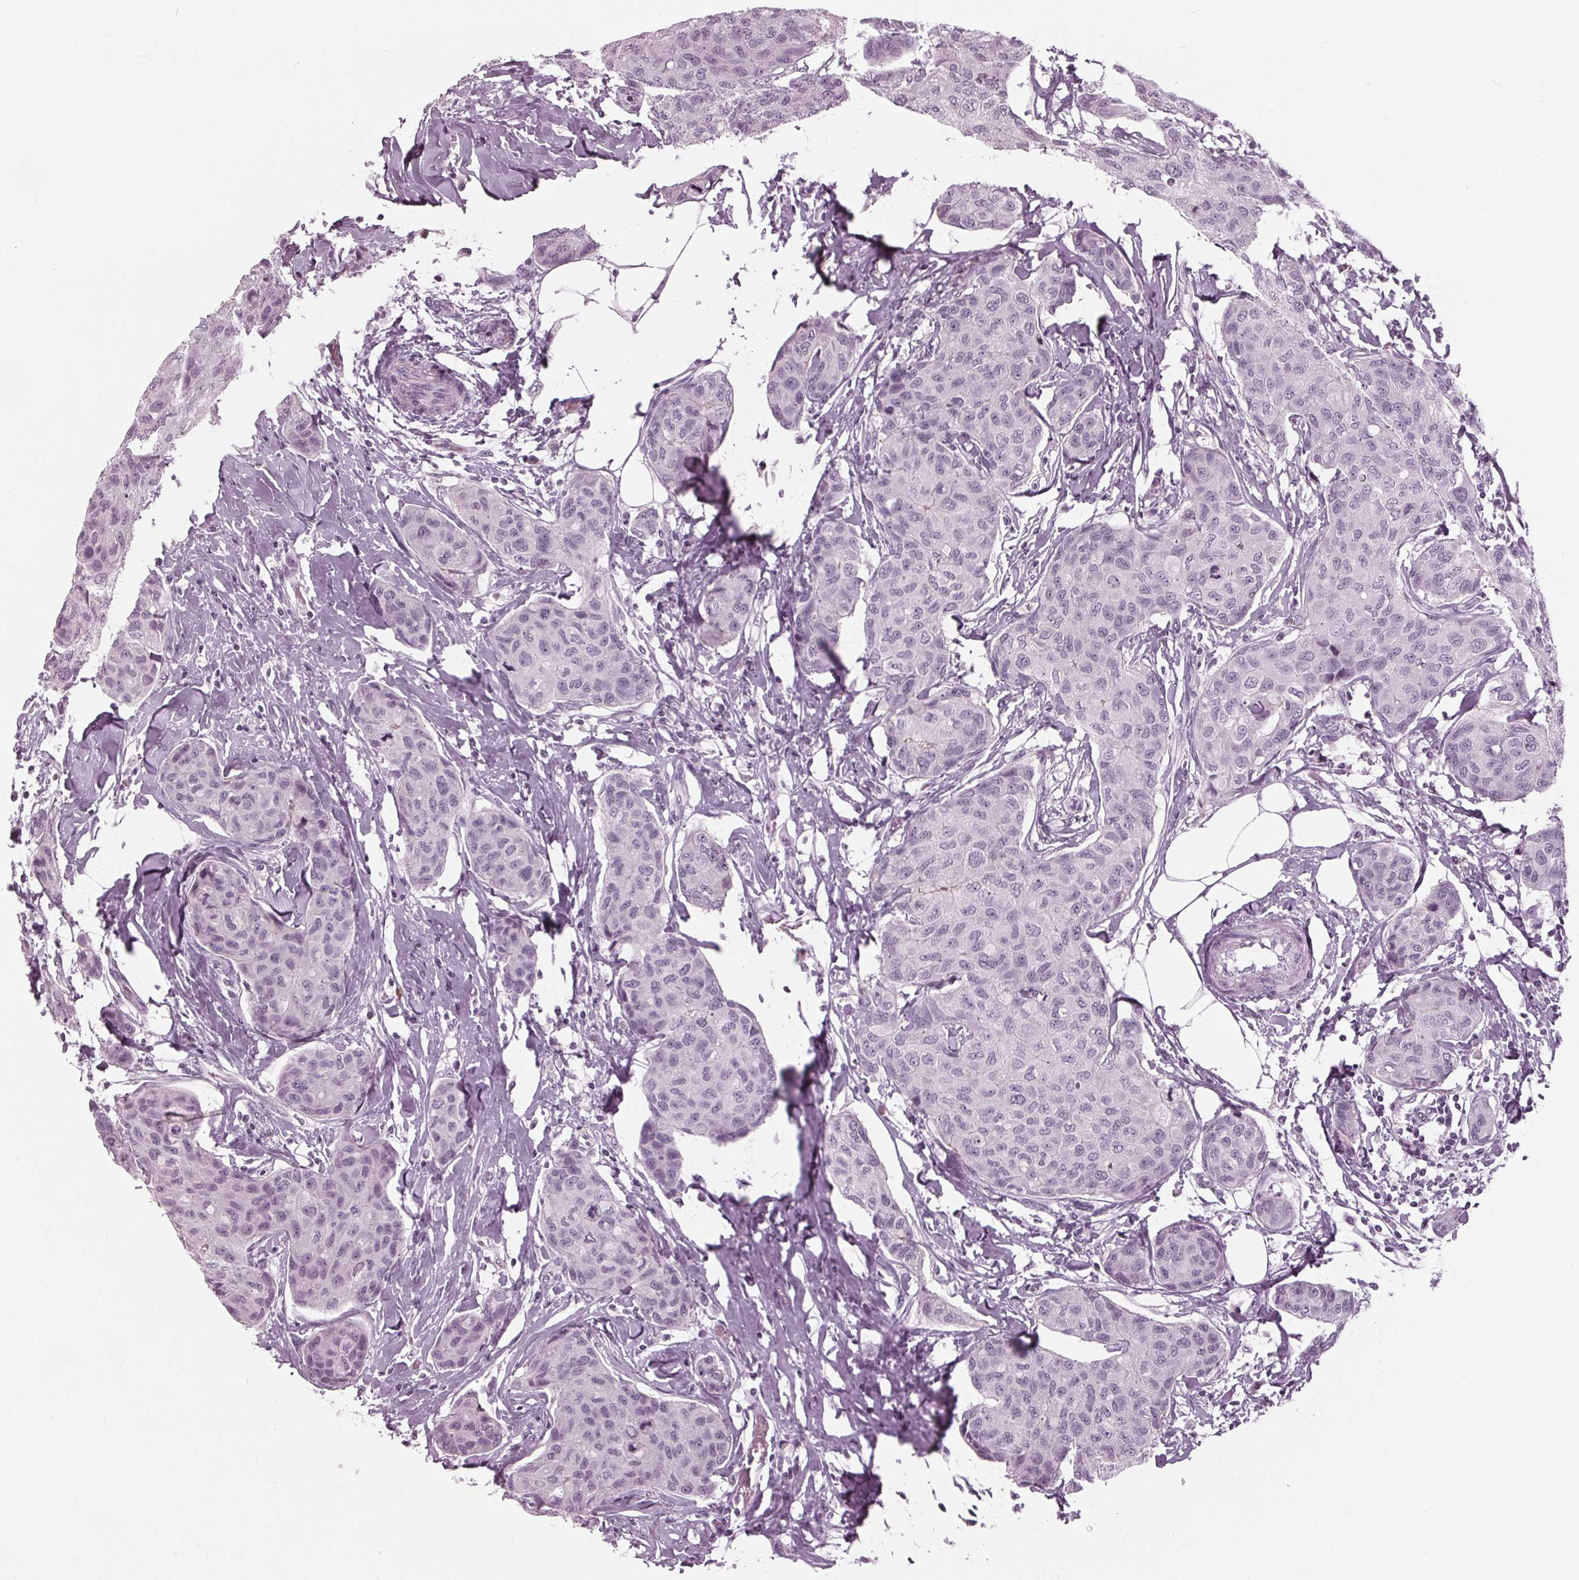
{"staining": {"intensity": "negative", "quantity": "none", "location": "none"}, "tissue": "breast cancer", "cell_type": "Tumor cells", "image_type": "cancer", "snomed": [{"axis": "morphology", "description": "Duct carcinoma"}, {"axis": "topography", "description": "Breast"}], "caption": "An IHC image of breast cancer (infiltrating ductal carcinoma) is shown. There is no staining in tumor cells of breast cancer (infiltrating ductal carcinoma). The staining is performed using DAB brown chromogen with nuclei counter-stained in using hematoxylin.", "gene": "SLC9A4", "patient": {"sex": "female", "age": 80}}